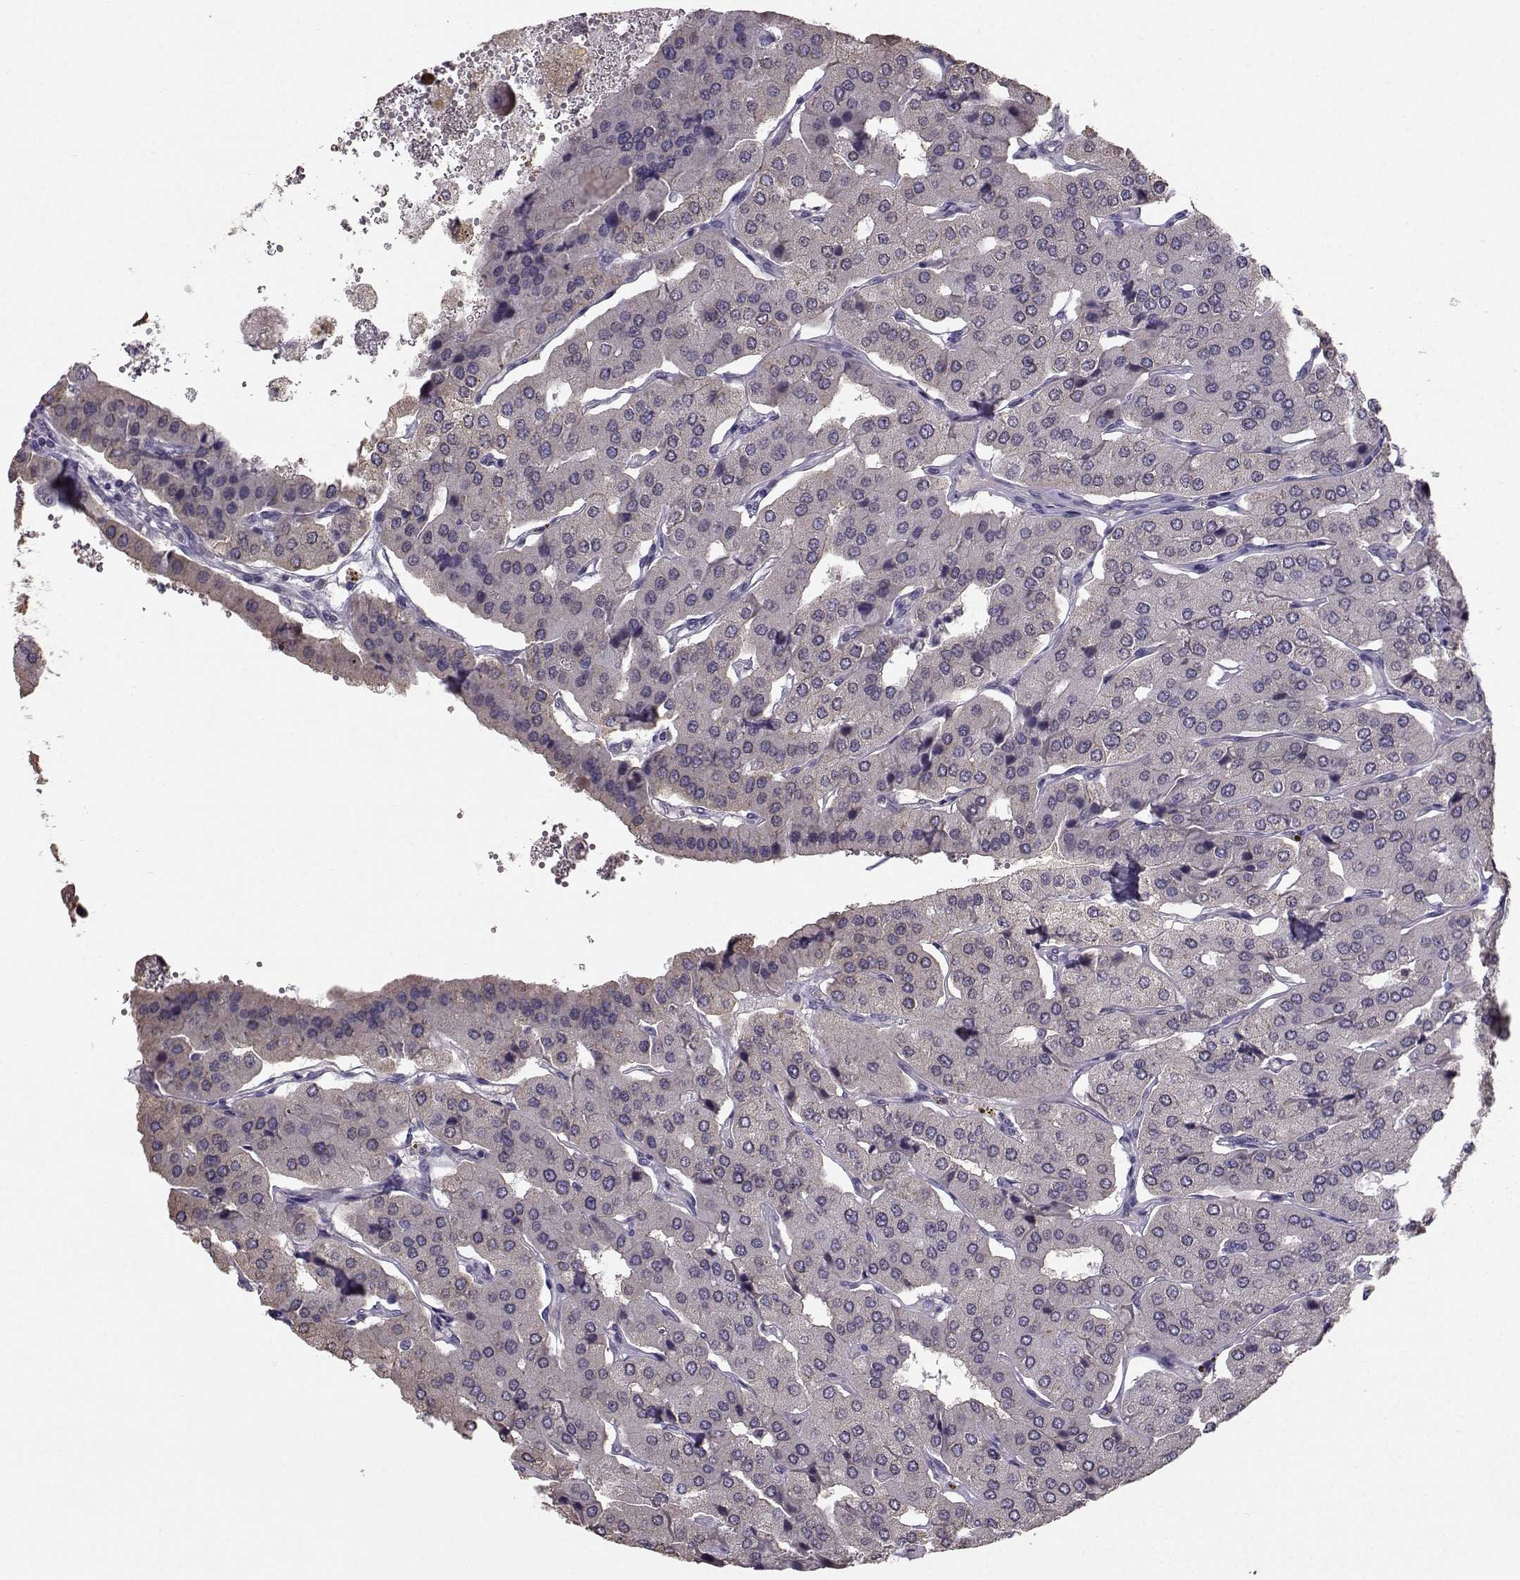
{"staining": {"intensity": "weak", "quantity": "<25%", "location": "cytoplasmic/membranous"}, "tissue": "parathyroid gland", "cell_type": "Glandular cells", "image_type": "normal", "snomed": [{"axis": "morphology", "description": "Normal tissue, NOS"}, {"axis": "morphology", "description": "Adenoma, NOS"}, {"axis": "topography", "description": "Parathyroid gland"}], "caption": "Human parathyroid gland stained for a protein using IHC shows no positivity in glandular cells.", "gene": "TSPYL5", "patient": {"sex": "female", "age": 86}}